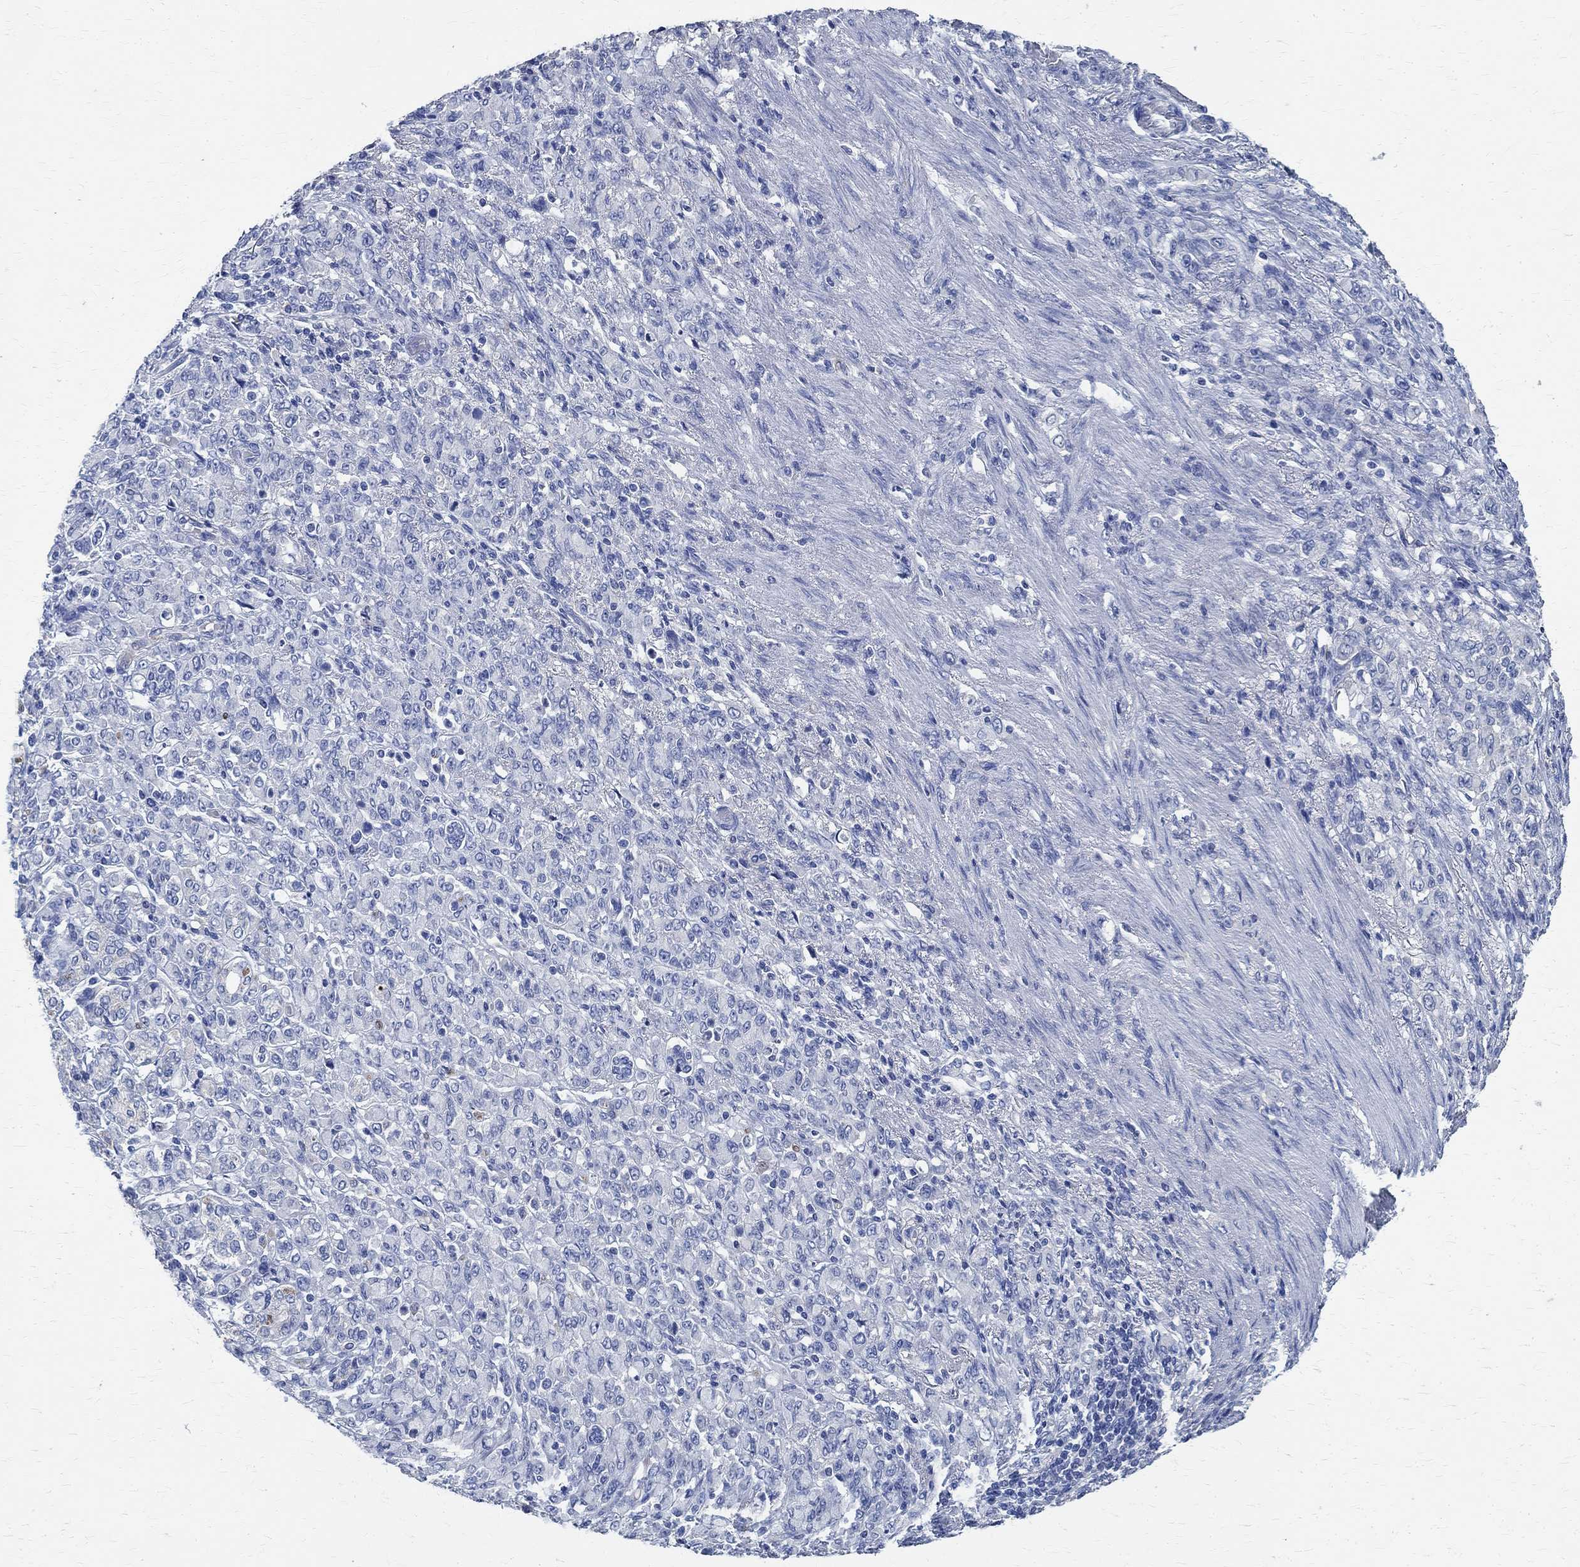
{"staining": {"intensity": "negative", "quantity": "none", "location": "none"}, "tissue": "stomach cancer", "cell_type": "Tumor cells", "image_type": "cancer", "snomed": [{"axis": "morphology", "description": "Normal tissue, NOS"}, {"axis": "morphology", "description": "Adenocarcinoma, NOS"}, {"axis": "topography", "description": "Stomach"}], "caption": "Protein analysis of stomach adenocarcinoma displays no significant expression in tumor cells. (DAB IHC visualized using brightfield microscopy, high magnification).", "gene": "PRX", "patient": {"sex": "female", "age": 79}}